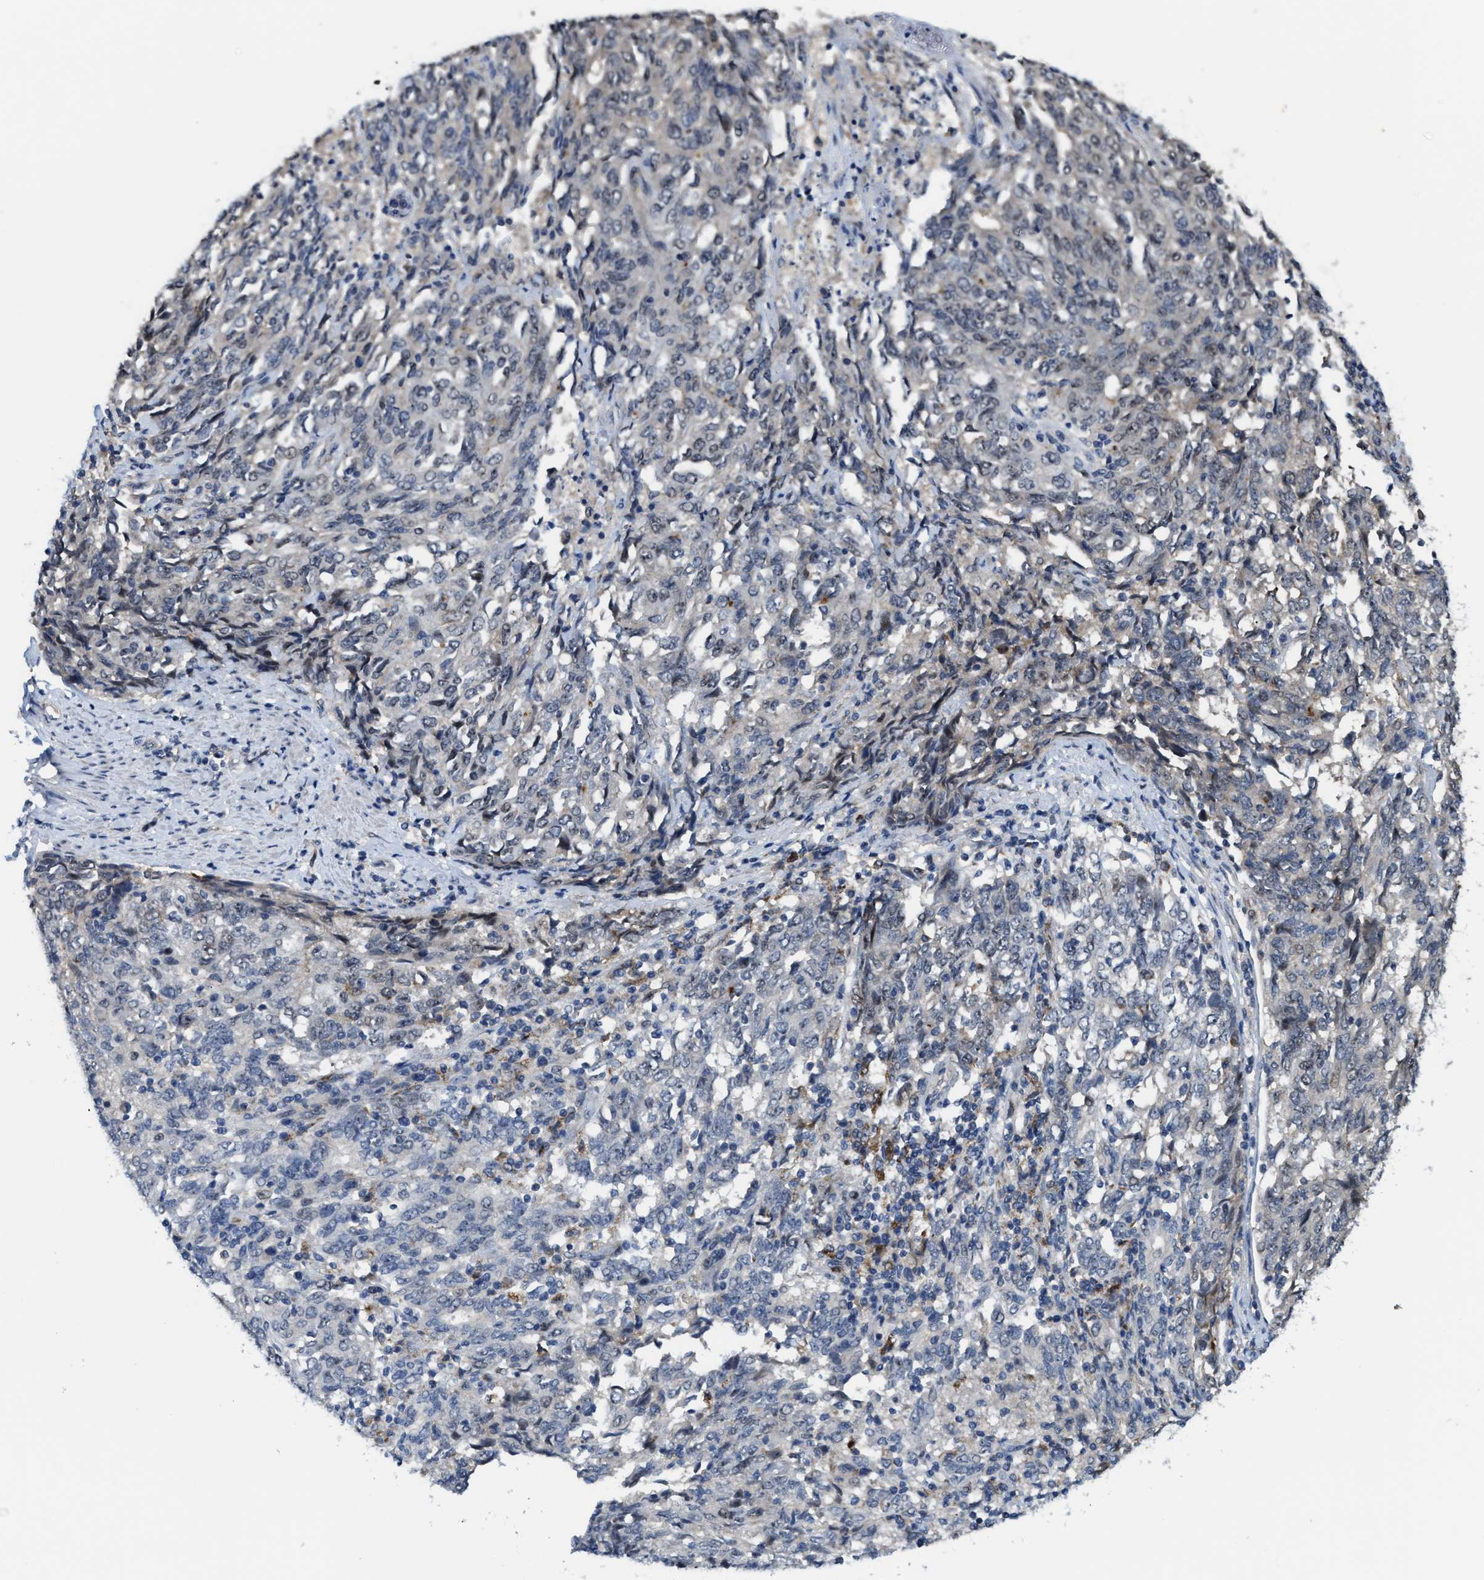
{"staining": {"intensity": "negative", "quantity": "none", "location": "none"}, "tissue": "endometrial cancer", "cell_type": "Tumor cells", "image_type": "cancer", "snomed": [{"axis": "morphology", "description": "Adenocarcinoma, NOS"}, {"axis": "topography", "description": "Endometrium"}], "caption": "Endometrial cancer (adenocarcinoma) stained for a protein using IHC exhibits no staining tumor cells.", "gene": "ZNF783", "patient": {"sex": "female", "age": 80}}